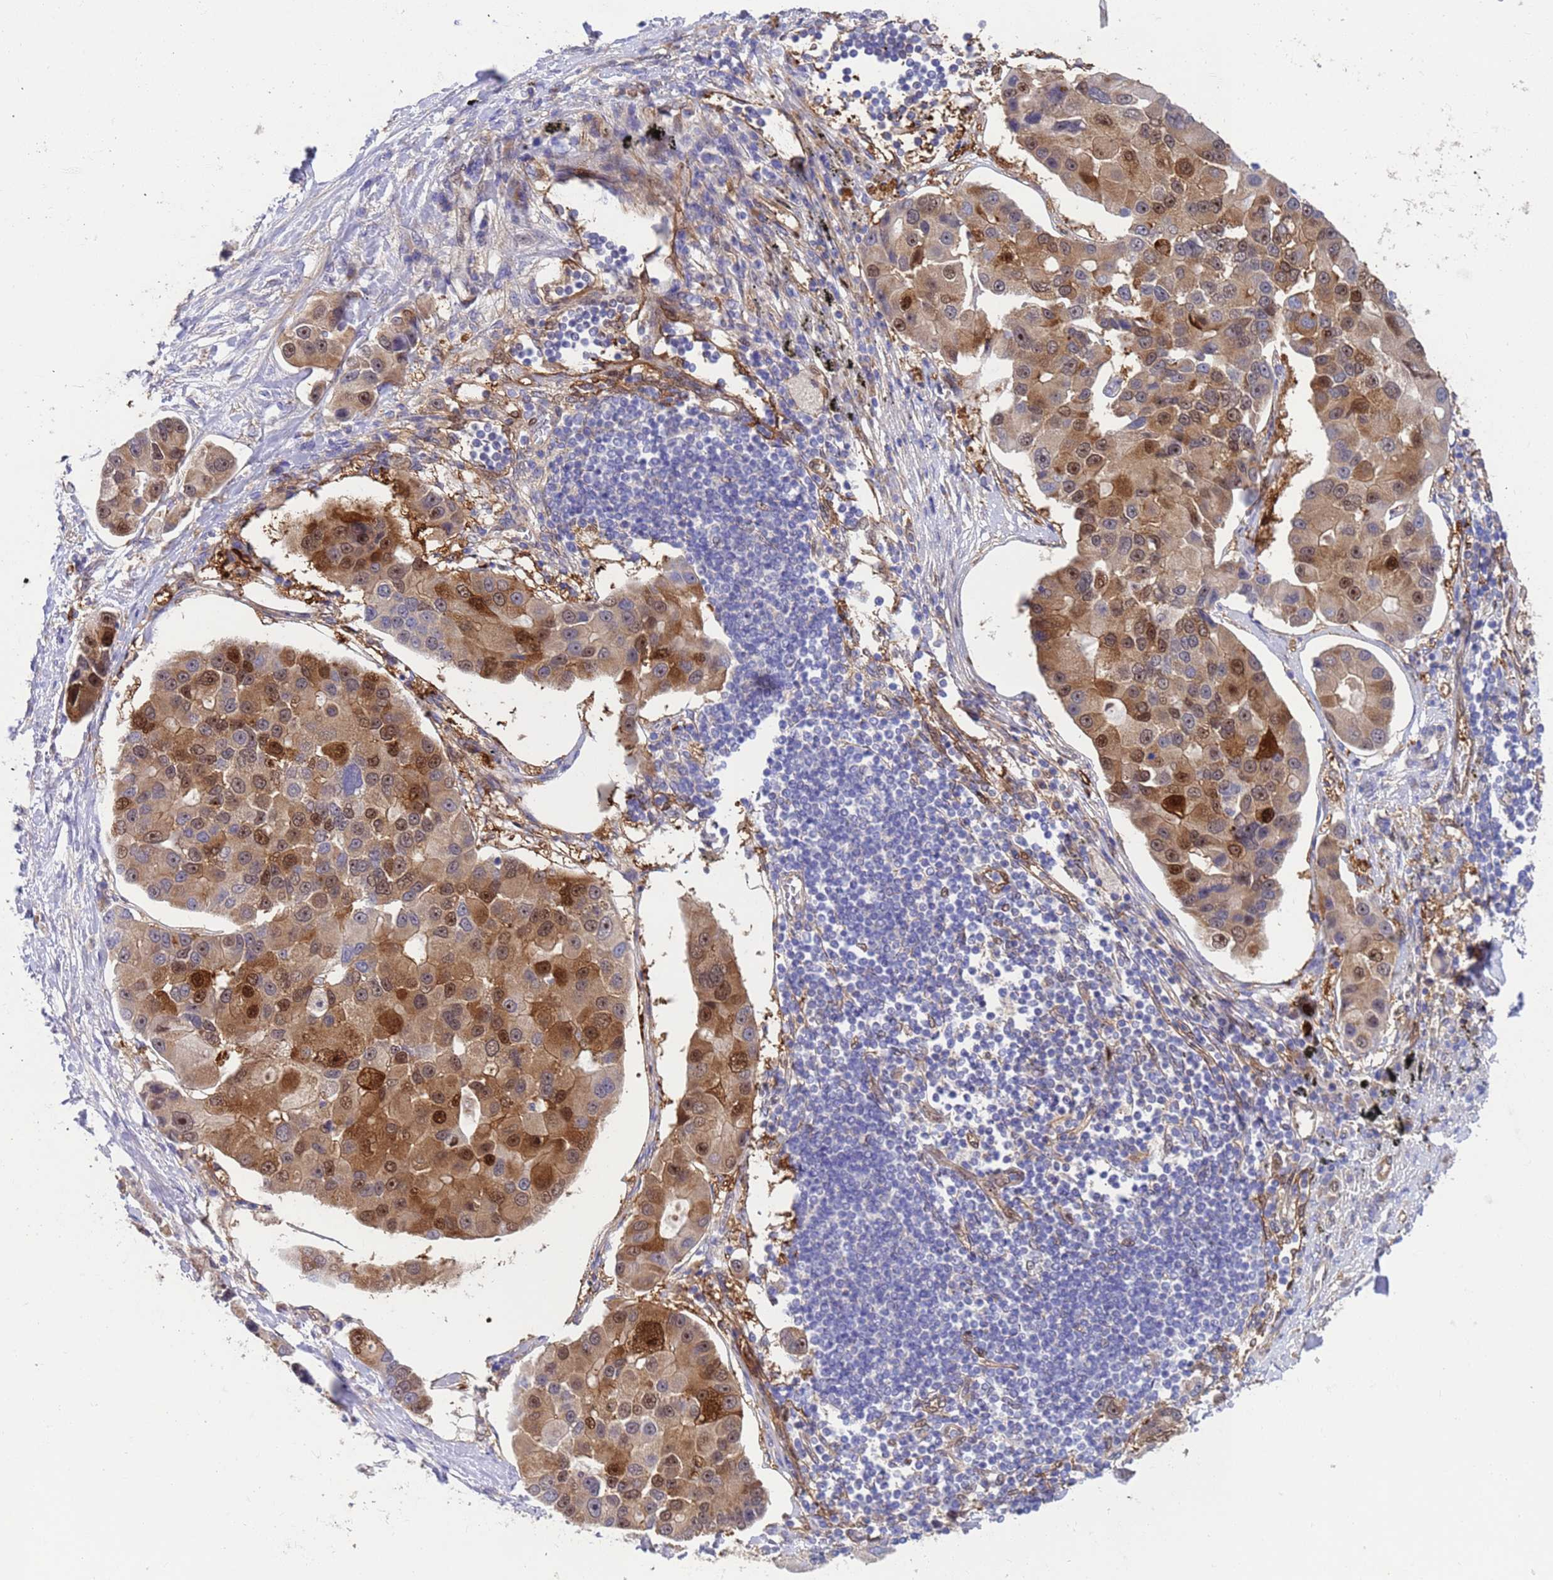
{"staining": {"intensity": "moderate", "quantity": ">75%", "location": "cytoplasmic/membranous,nuclear"}, "tissue": "lung cancer", "cell_type": "Tumor cells", "image_type": "cancer", "snomed": [{"axis": "morphology", "description": "Adenocarcinoma, NOS"}, {"axis": "topography", "description": "Lung"}], "caption": "Immunohistochemical staining of human lung cancer (adenocarcinoma) exhibits moderate cytoplasmic/membranous and nuclear protein positivity in approximately >75% of tumor cells.", "gene": "FOXRED1", "patient": {"sex": "female", "age": 54}}